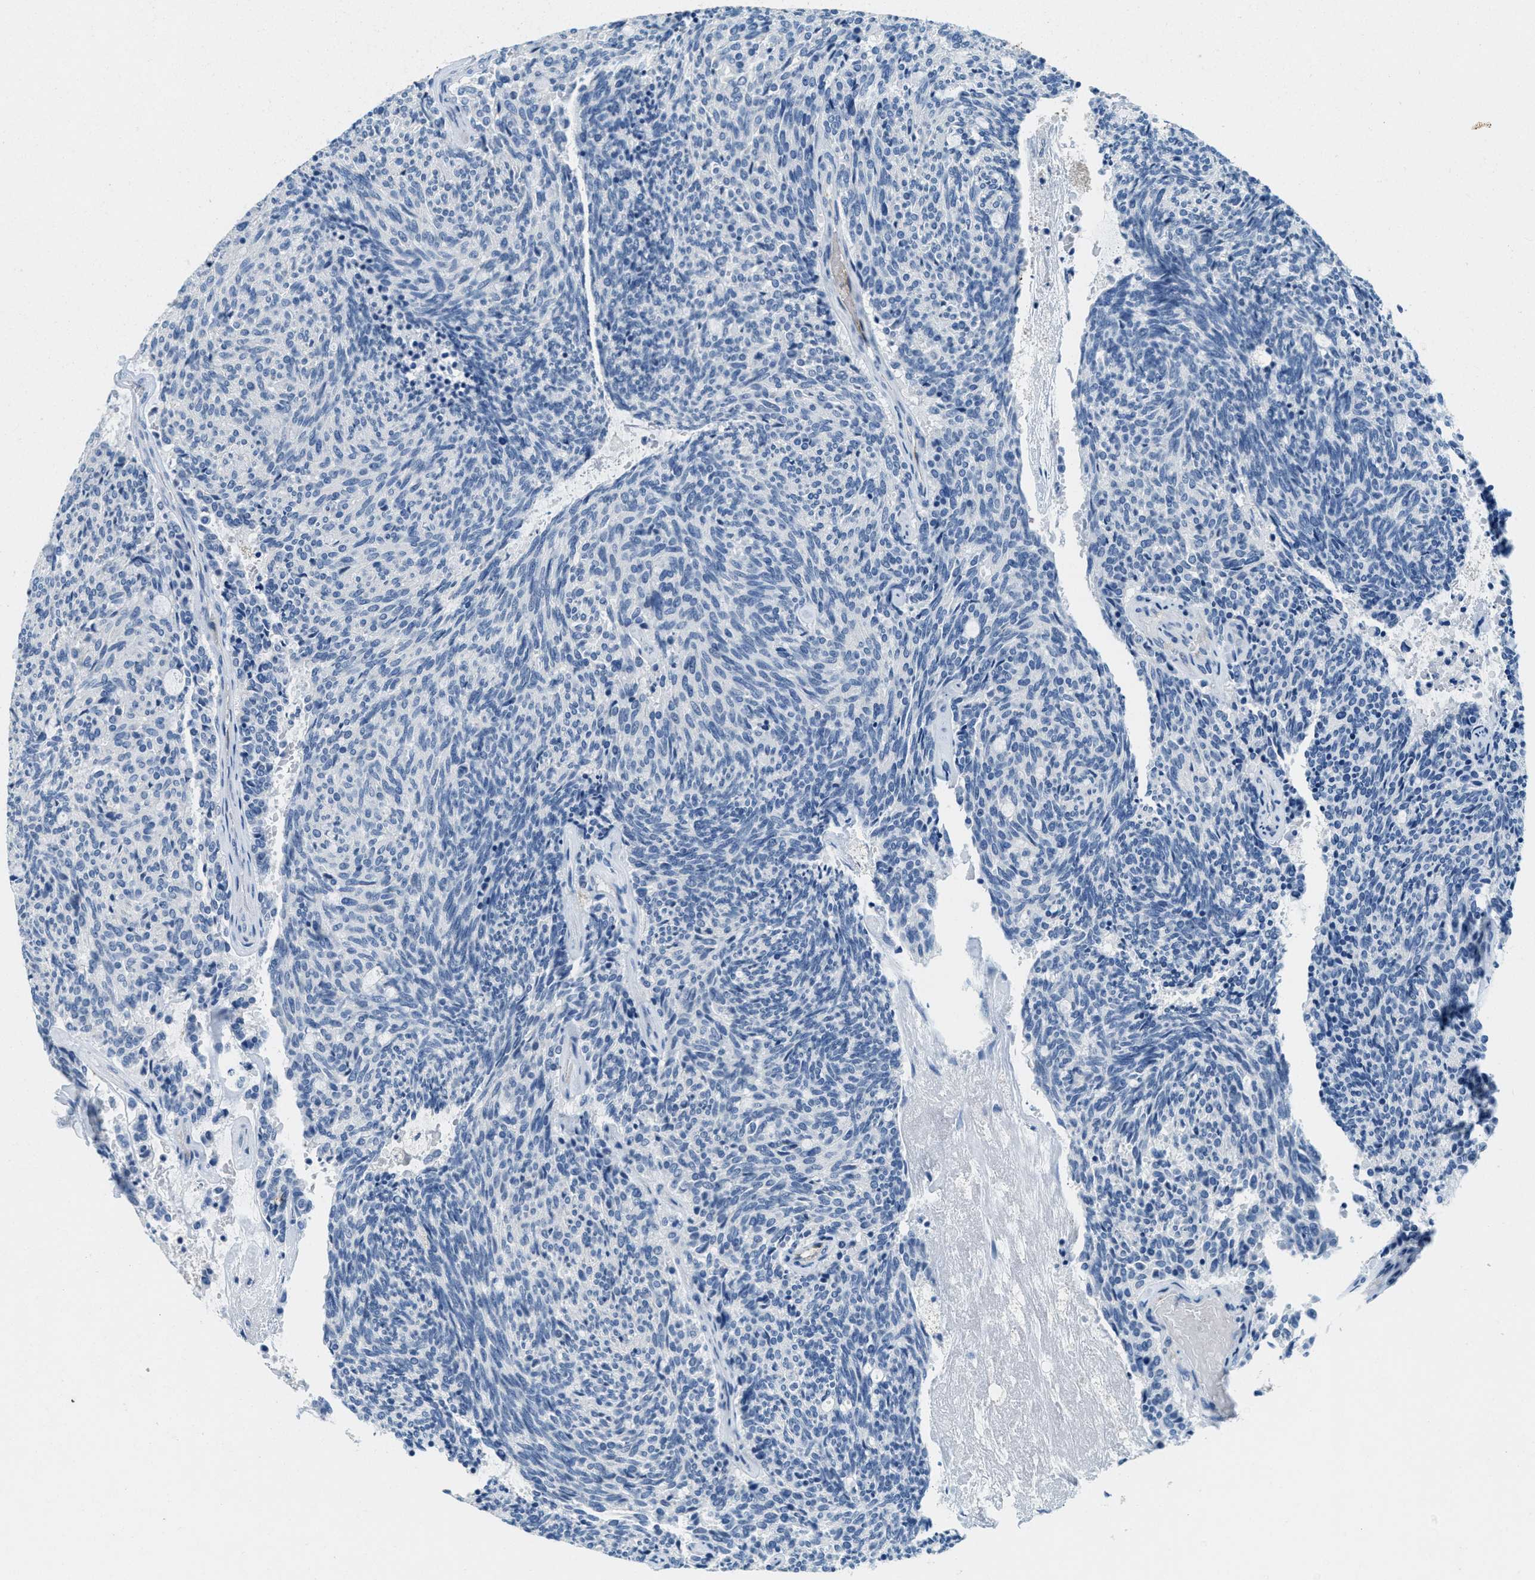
{"staining": {"intensity": "negative", "quantity": "none", "location": "none"}, "tissue": "carcinoid", "cell_type": "Tumor cells", "image_type": "cancer", "snomed": [{"axis": "morphology", "description": "Carcinoid, malignant, NOS"}, {"axis": "topography", "description": "Pancreas"}], "caption": "Carcinoid stained for a protein using immunohistochemistry (IHC) reveals no staining tumor cells.", "gene": "A2M", "patient": {"sex": "female", "age": 54}}